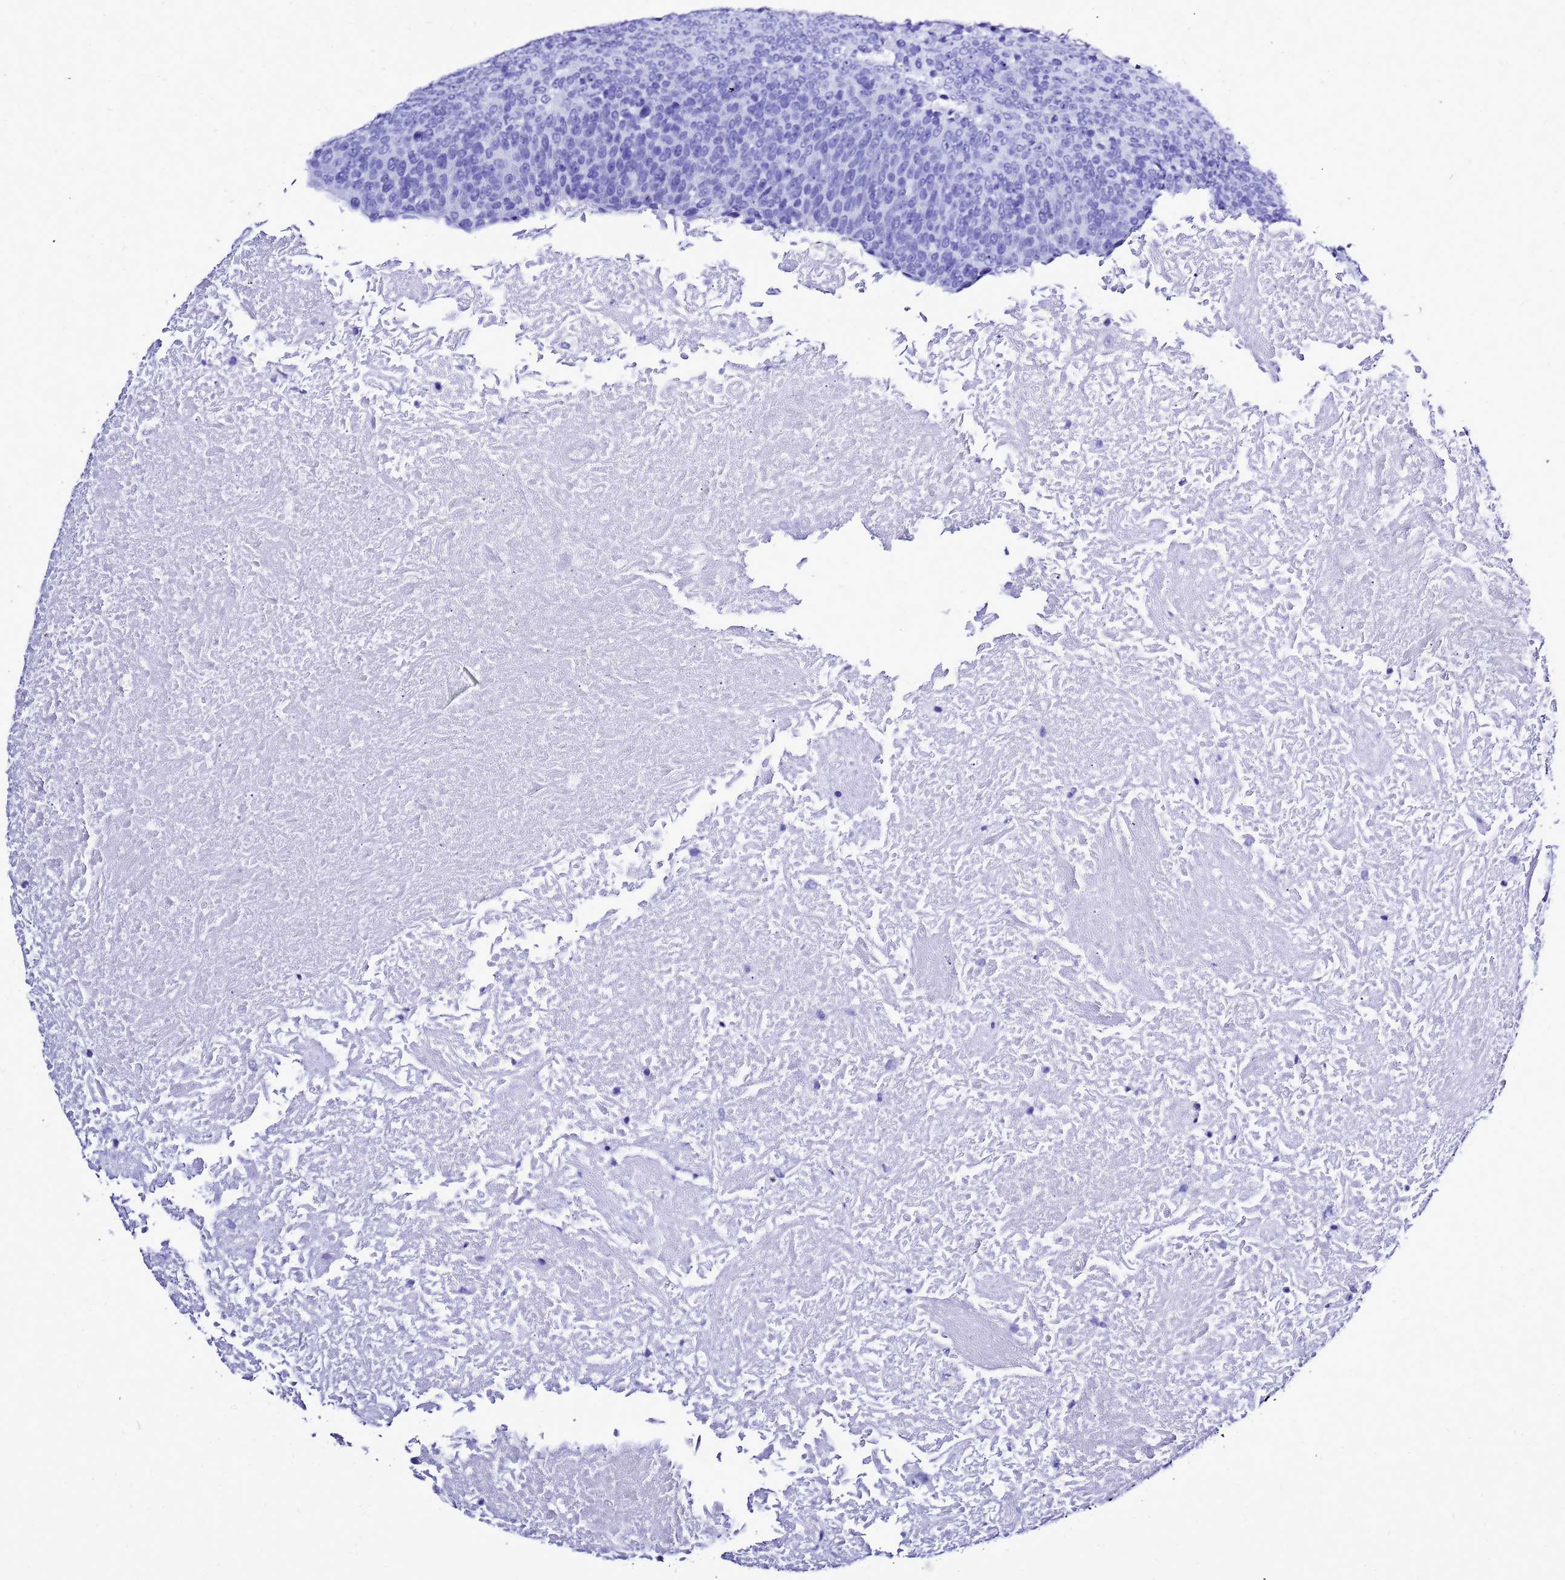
{"staining": {"intensity": "negative", "quantity": "none", "location": "none"}, "tissue": "head and neck cancer", "cell_type": "Tumor cells", "image_type": "cancer", "snomed": [{"axis": "morphology", "description": "Squamous cell carcinoma, NOS"}, {"axis": "morphology", "description": "Squamous cell carcinoma, metastatic, NOS"}, {"axis": "topography", "description": "Lymph node"}, {"axis": "topography", "description": "Head-Neck"}], "caption": "This is an immunohistochemistry photomicrograph of head and neck cancer. There is no positivity in tumor cells.", "gene": "LIPF", "patient": {"sex": "male", "age": 62}}